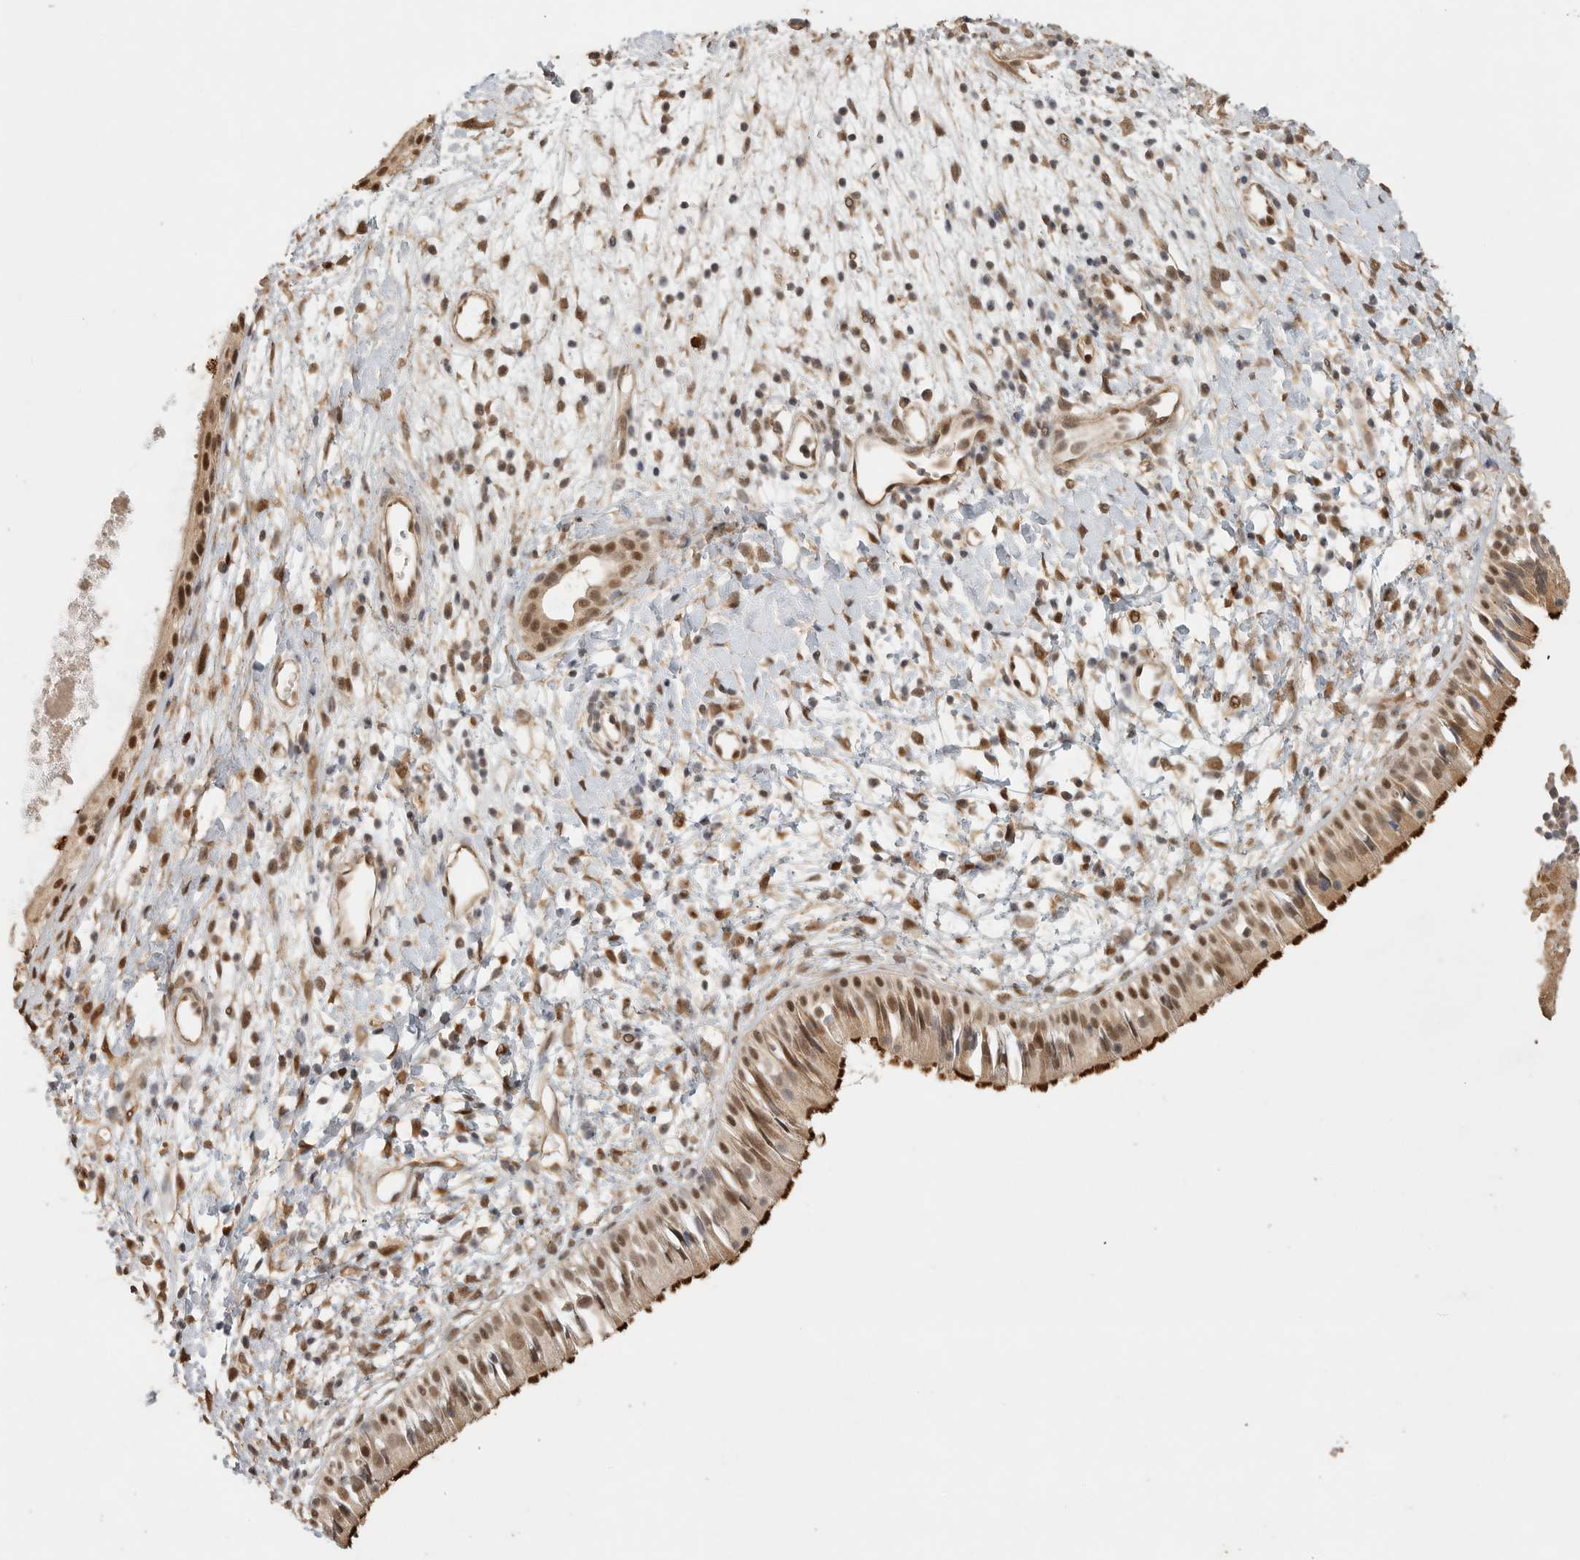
{"staining": {"intensity": "strong", "quantity": ">75%", "location": "cytoplasmic/membranous,nuclear"}, "tissue": "nasopharynx", "cell_type": "Respiratory epithelial cells", "image_type": "normal", "snomed": [{"axis": "morphology", "description": "Normal tissue, NOS"}, {"axis": "topography", "description": "Nasopharynx"}], "caption": "Immunohistochemical staining of unremarkable nasopharynx demonstrates high levels of strong cytoplasmic/membranous,nuclear positivity in approximately >75% of respiratory epithelial cells.", "gene": "DFFA", "patient": {"sex": "male", "age": 22}}